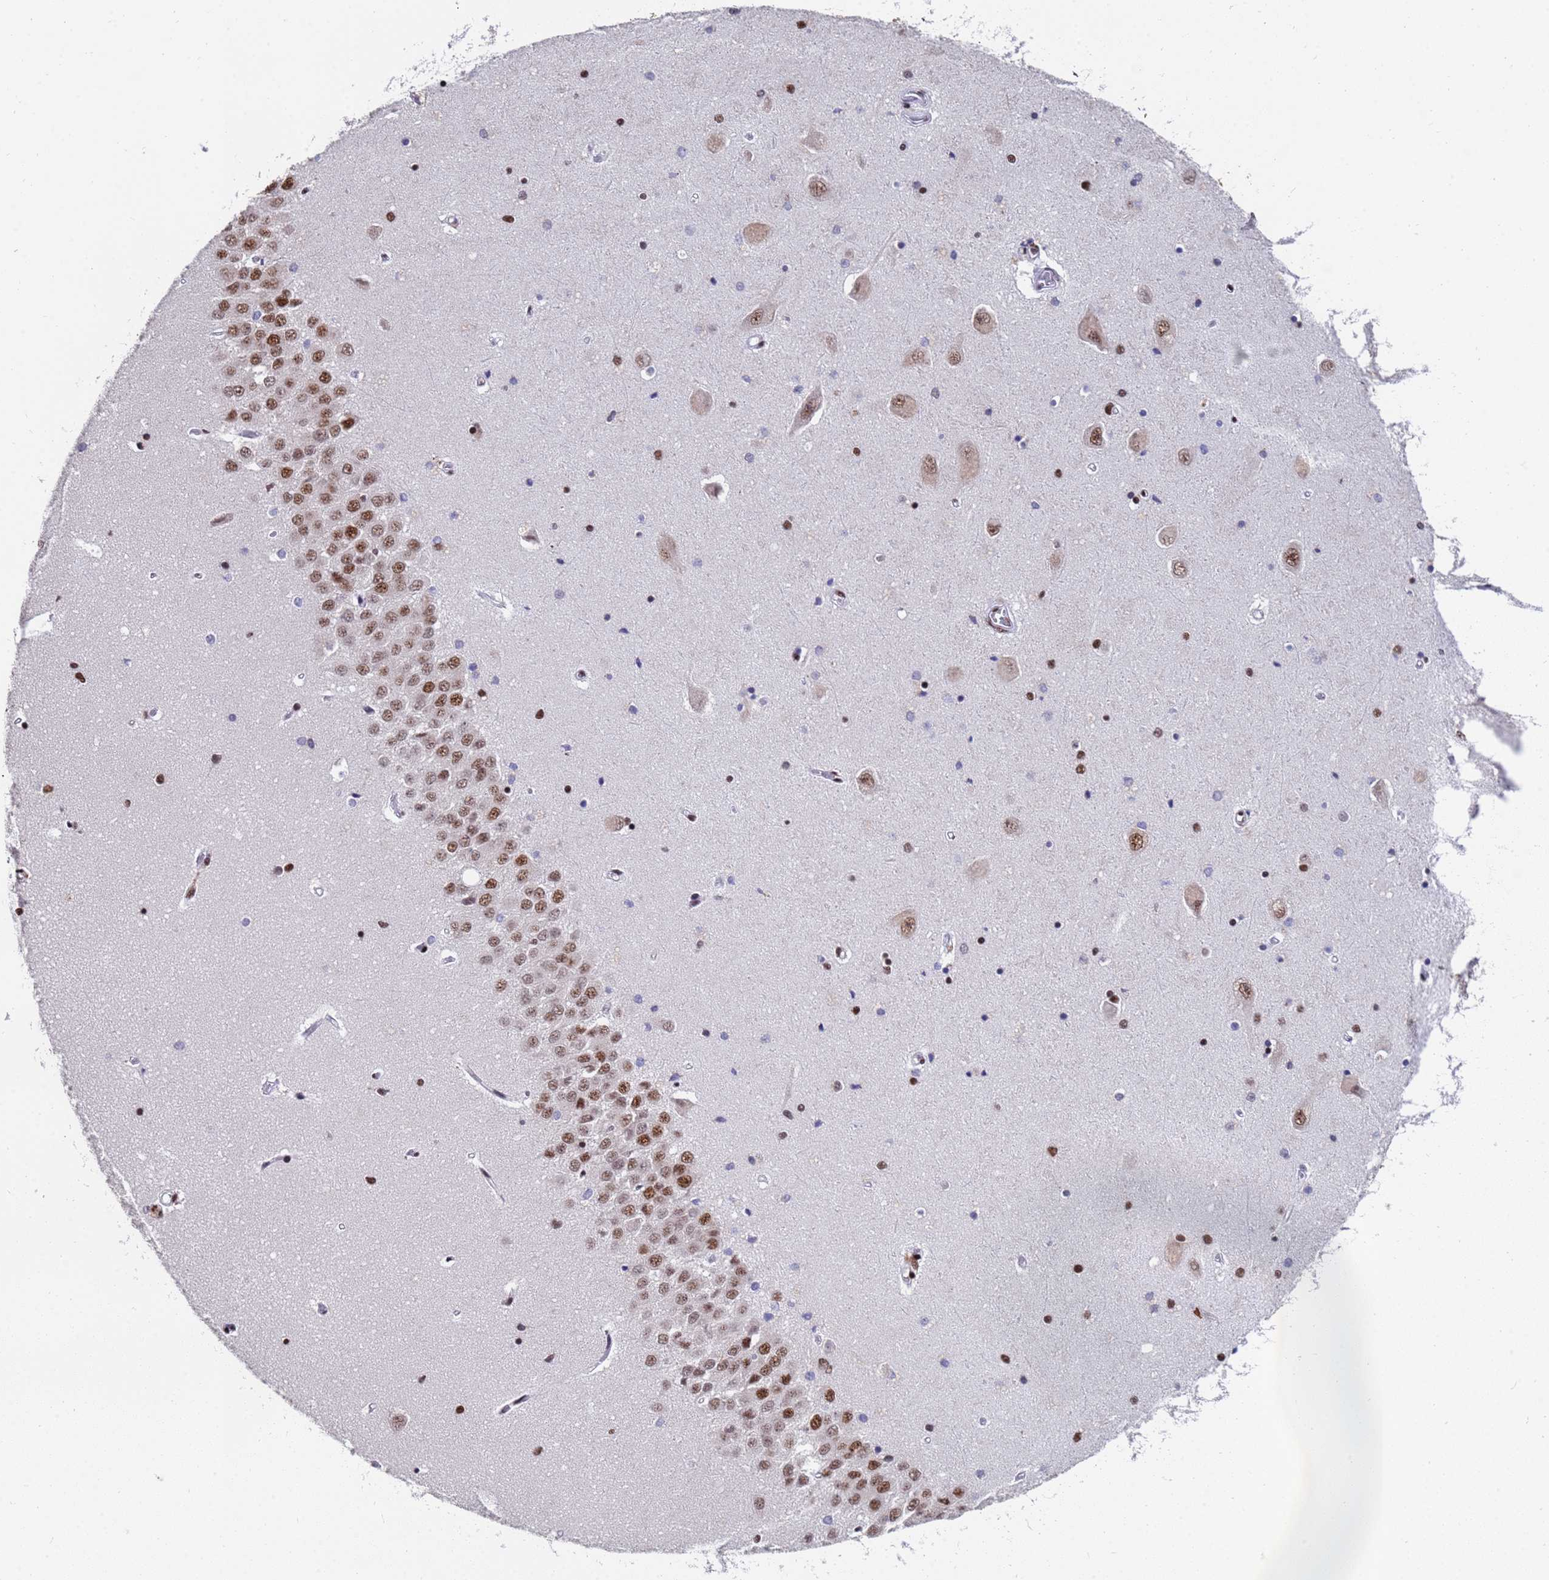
{"staining": {"intensity": "strong", "quantity": "25%-75%", "location": "nuclear"}, "tissue": "hippocampus", "cell_type": "Glial cells", "image_type": "normal", "snomed": [{"axis": "morphology", "description": "Normal tissue, NOS"}, {"axis": "topography", "description": "Hippocampus"}], "caption": "An immunohistochemistry image of unremarkable tissue is shown. Protein staining in brown highlights strong nuclear positivity in hippocampus within glial cells.", "gene": "SF3B2", "patient": {"sex": "male", "age": 45}}